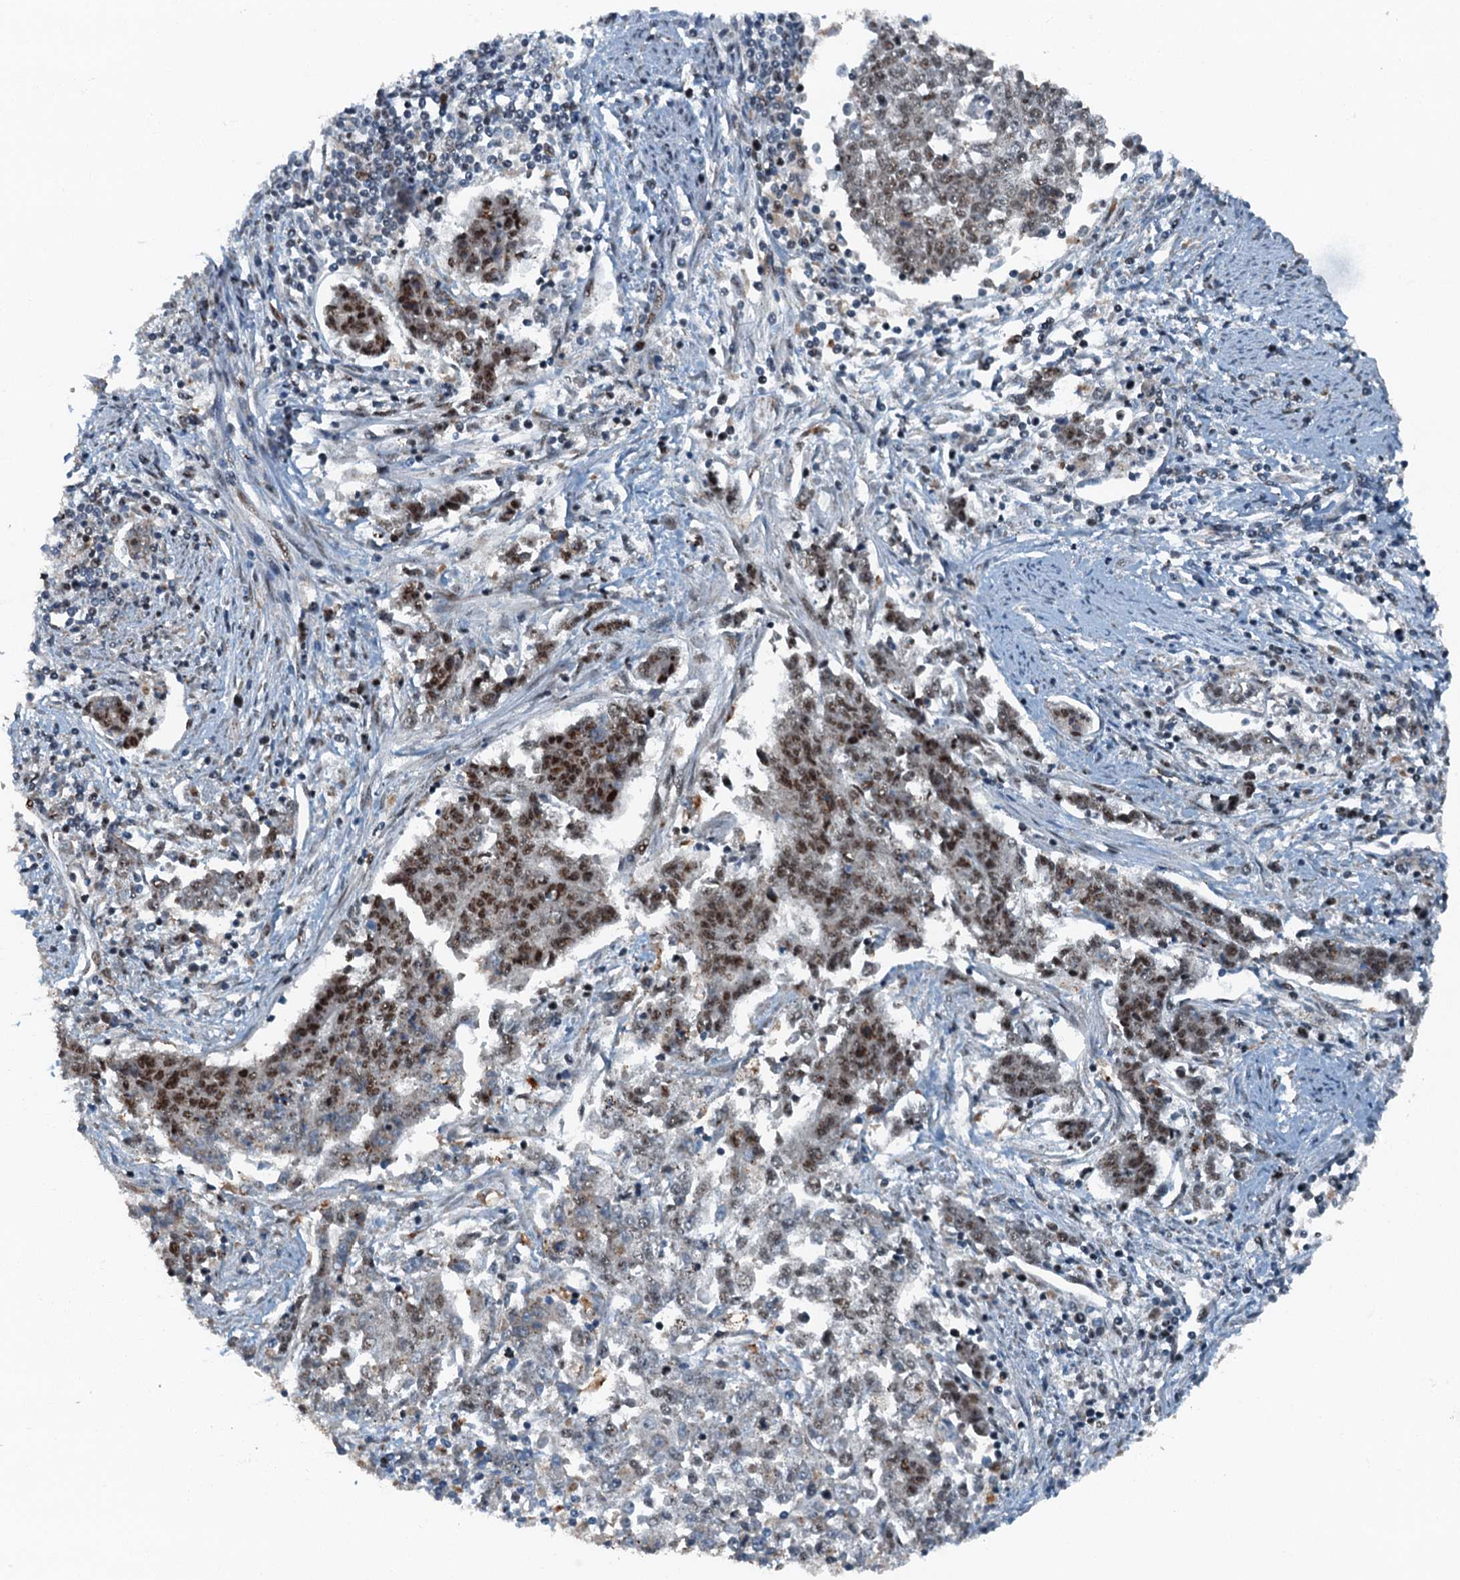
{"staining": {"intensity": "moderate", "quantity": "25%-75%", "location": "nuclear"}, "tissue": "endometrial cancer", "cell_type": "Tumor cells", "image_type": "cancer", "snomed": [{"axis": "morphology", "description": "Adenocarcinoma, NOS"}, {"axis": "topography", "description": "Endometrium"}], "caption": "There is medium levels of moderate nuclear expression in tumor cells of endometrial adenocarcinoma, as demonstrated by immunohistochemical staining (brown color).", "gene": "BMERB1", "patient": {"sex": "female", "age": 50}}